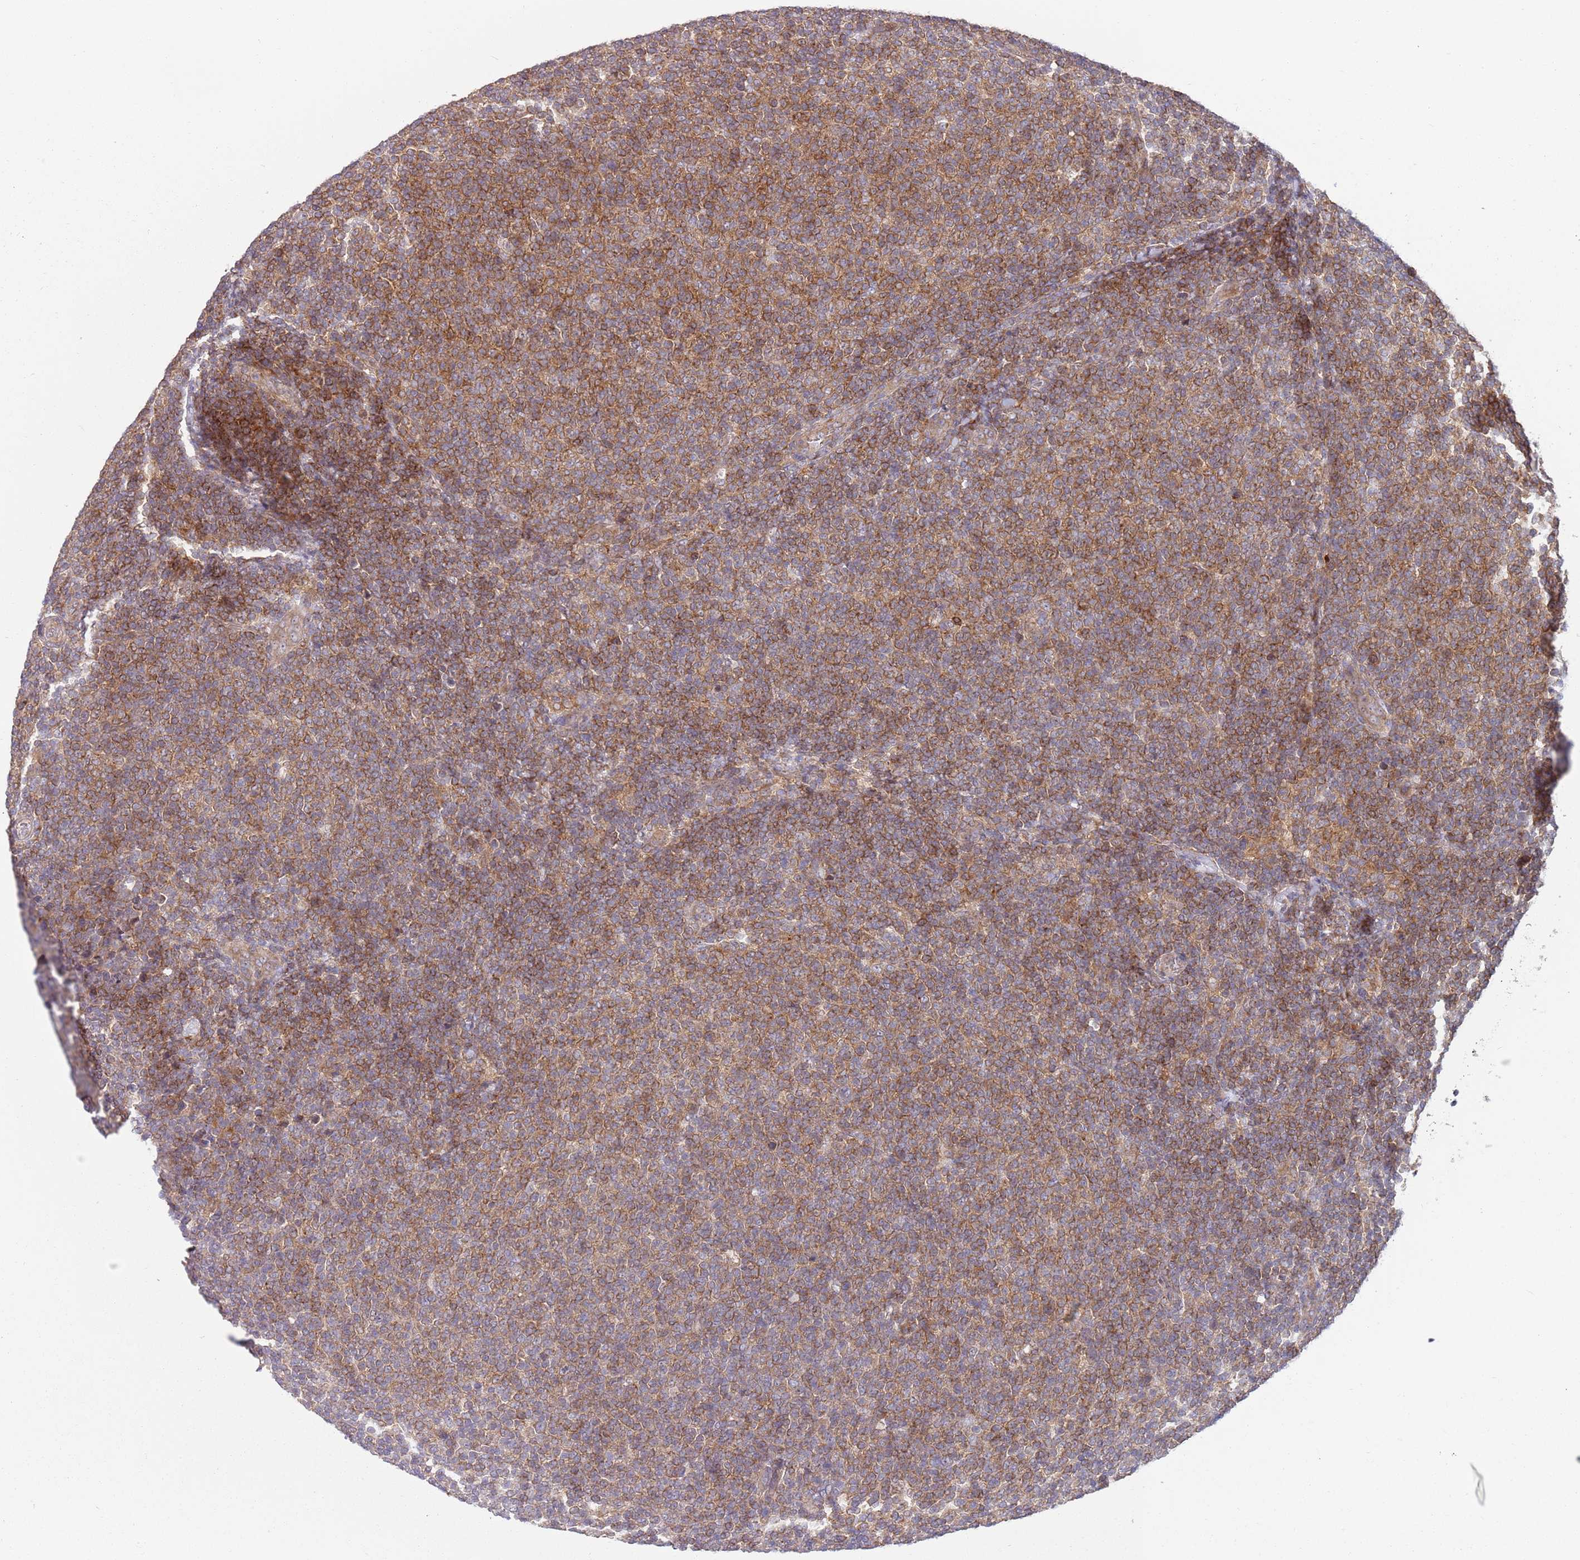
{"staining": {"intensity": "moderate", "quantity": ">75%", "location": "cytoplasmic/membranous"}, "tissue": "lymphoma", "cell_type": "Tumor cells", "image_type": "cancer", "snomed": [{"axis": "morphology", "description": "Malignant lymphoma, non-Hodgkin's type, Low grade"}, {"axis": "topography", "description": "Lymph node"}], "caption": "Immunohistochemistry (IHC) of human low-grade malignant lymphoma, non-Hodgkin's type displays medium levels of moderate cytoplasmic/membranous positivity in approximately >75% of tumor cells.", "gene": "GGA1", "patient": {"sex": "male", "age": 66}}